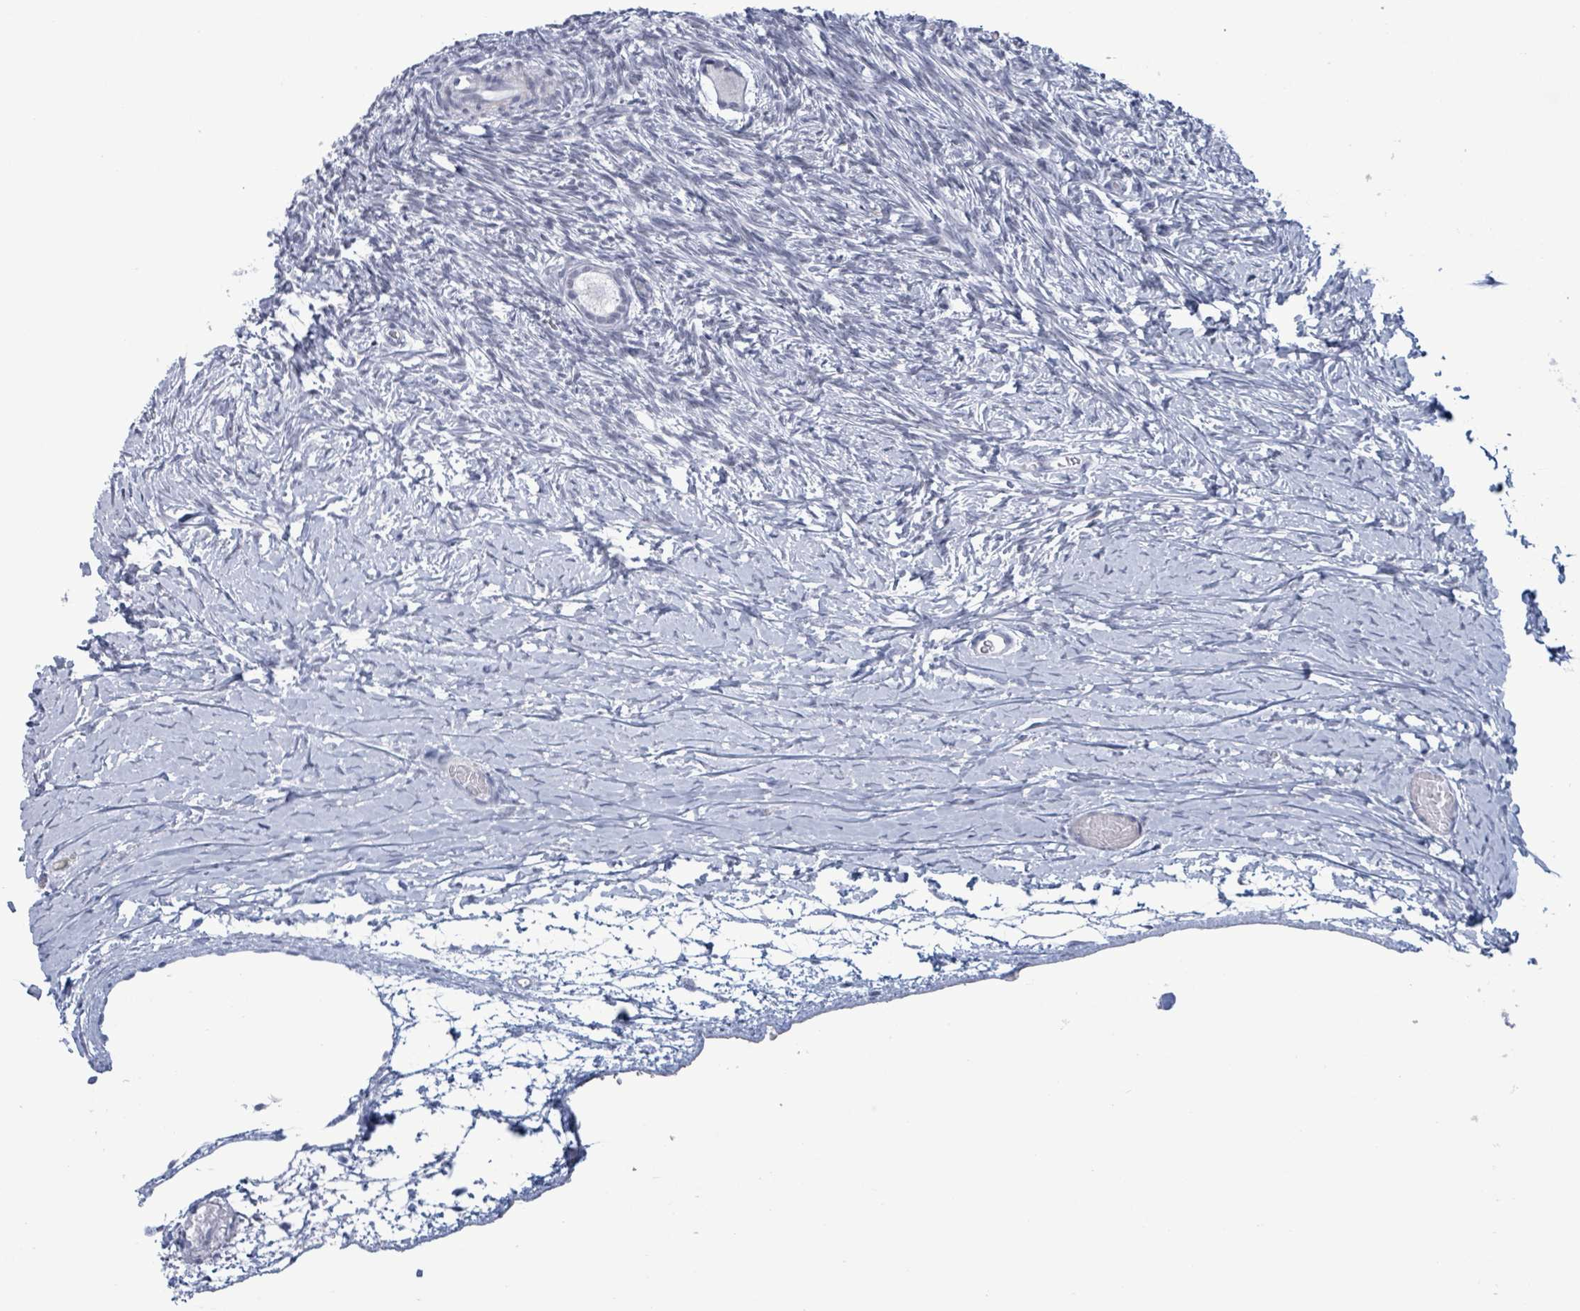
{"staining": {"intensity": "negative", "quantity": "none", "location": "none"}, "tissue": "ovary", "cell_type": "Follicle cells", "image_type": "normal", "snomed": [{"axis": "morphology", "description": "Normal tissue, NOS"}, {"axis": "topography", "description": "Ovary"}], "caption": "This is an immunohistochemistry image of normal ovary. There is no positivity in follicle cells.", "gene": "ZNF771", "patient": {"sex": "female", "age": 39}}